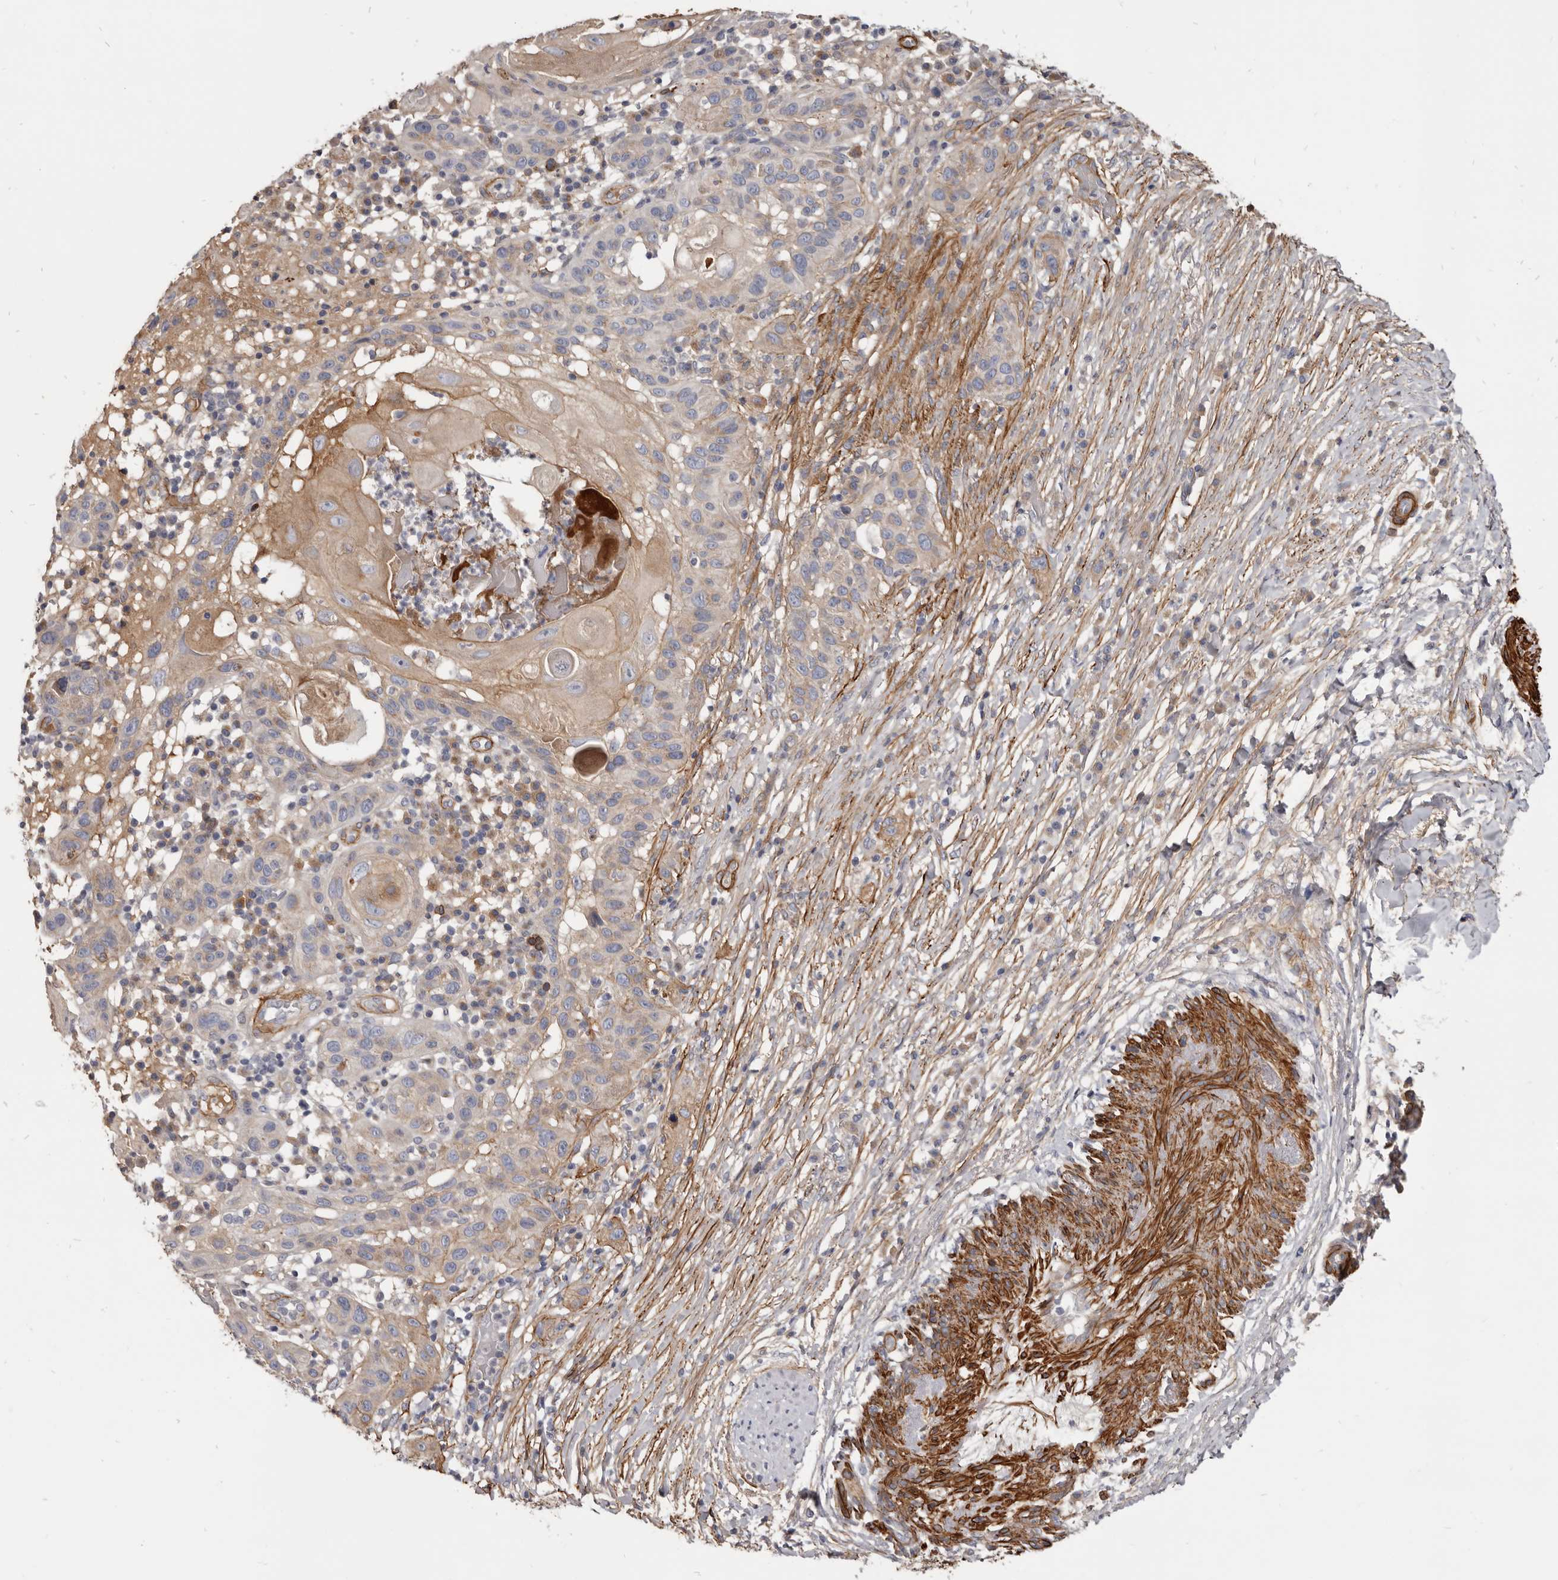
{"staining": {"intensity": "weak", "quantity": "<25%", "location": "cytoplasmic/membranous"}, "tissue": "skin cancer", "cell_type": "Tumor cells", "image_type": "cancer", "snomed": [{"axis": "morphology", "description": "Normal tissue, NOS"}, {"axis": "morphology", "description": "Squamous cell carcinoma, NOS"}, {"axis": "topography", "description": "Skin"}], "caption": "An immunohistochemistry (IHC) image of skin cancer is shown. There is no staining in tumor cells of skin cancer. The staining was performed using DAB to visualize the protein expression in brown, while the nuclei were stained in blue with hematoxylin (Magnification: 20x).", "gene": "CGN", "patient": {"sex": "female", "age": 96}}